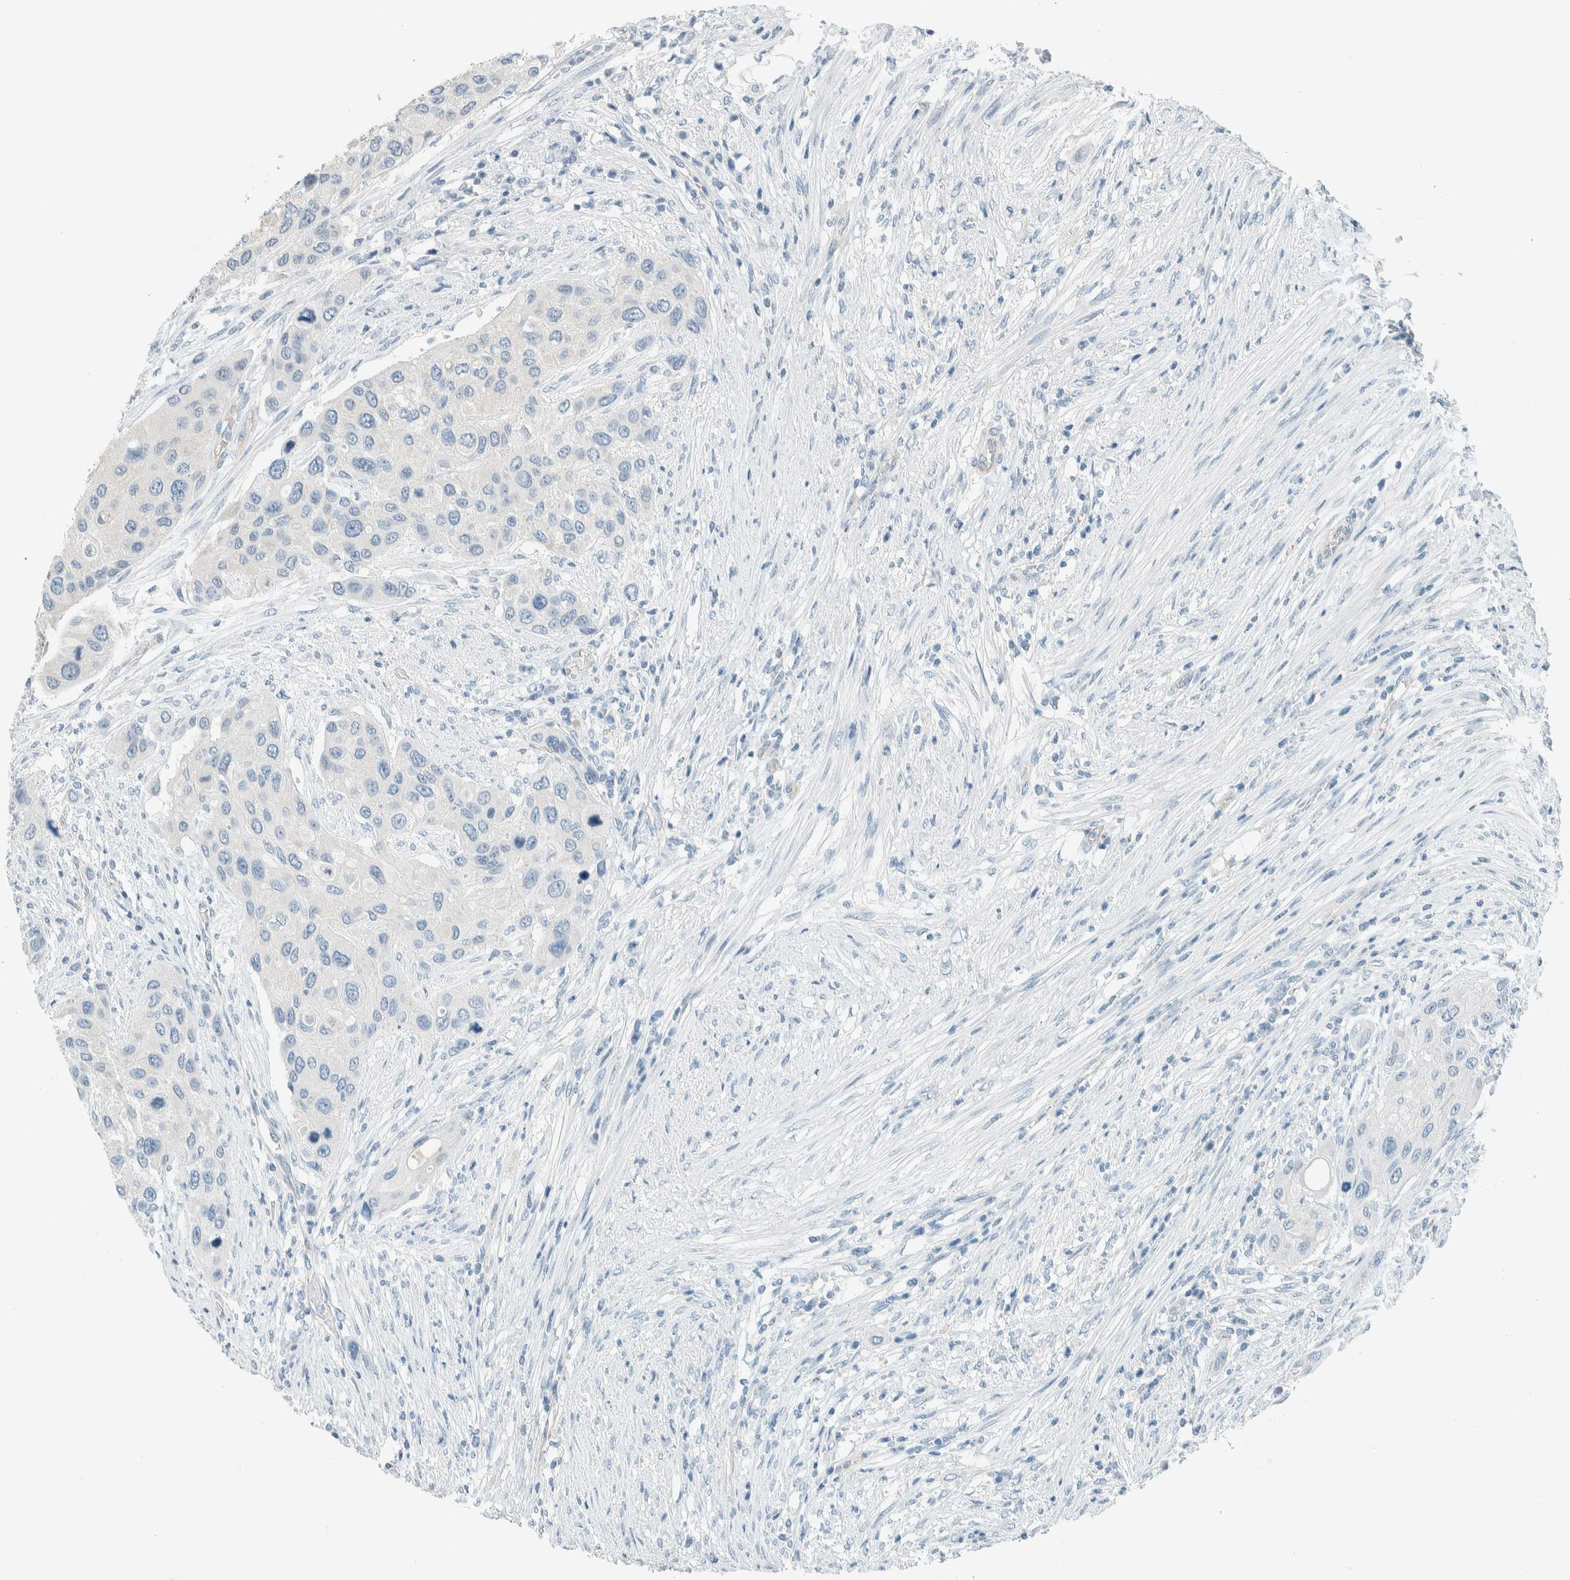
{"staining": {"intensity": "negative", "quantity": "none", "location": "none"}, "tissue": "urothelial cancer", "cell_type": "Tumor cells", "image_type": "cancer", "snomed": [{"axis": "morphology", "description": "Urothelial carcinoma, High grade"}, {"axis": "topography", "description": "Urinary bladder"}], "caption": "This is an IHC photomicrograph of urothelial cancer. There is no staining in tumor cells.", "gene": "SLFN12", "patient": {"sex": "female", "age": 56}}